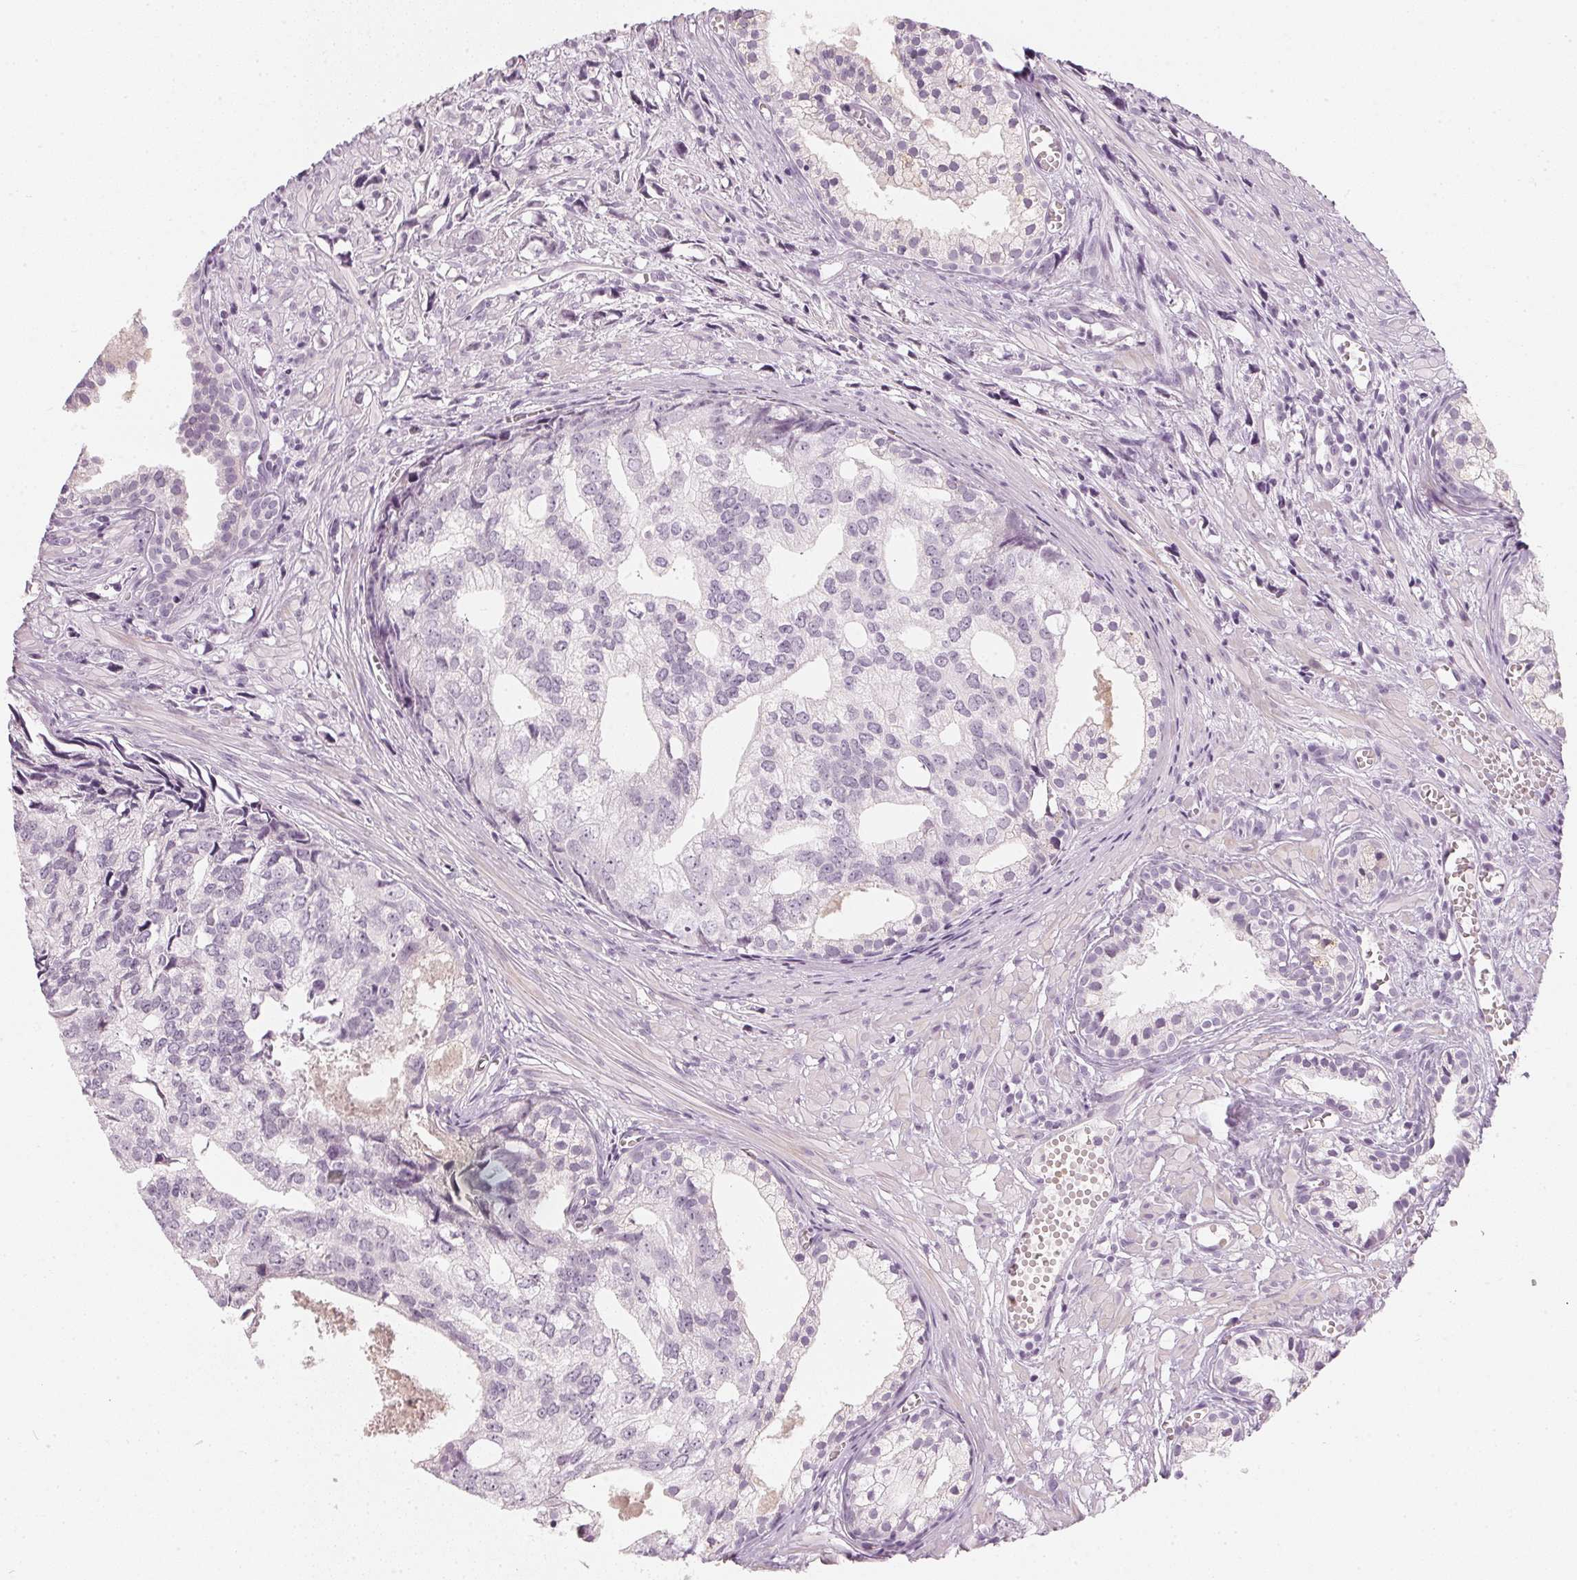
{"staining": {"intensity": "negative", "quantity": "none", "location": "none"}, "tissue": "prostate cancer", "cell_type": "Tumor cells", "image_type": "cancer", "snomed": [{"axis": "morphology", "description": "Adenocarcinoma, High grade"}, {"axis": "topography", "description": "Prostate"}], "caption": "Immunohistochemistry (IHC) of human prostate high-grade adenocarcinoma exhibits no staining in tumor cells.", "gene": "CHST4", "patient": {"sex": "male", "age": 58}}